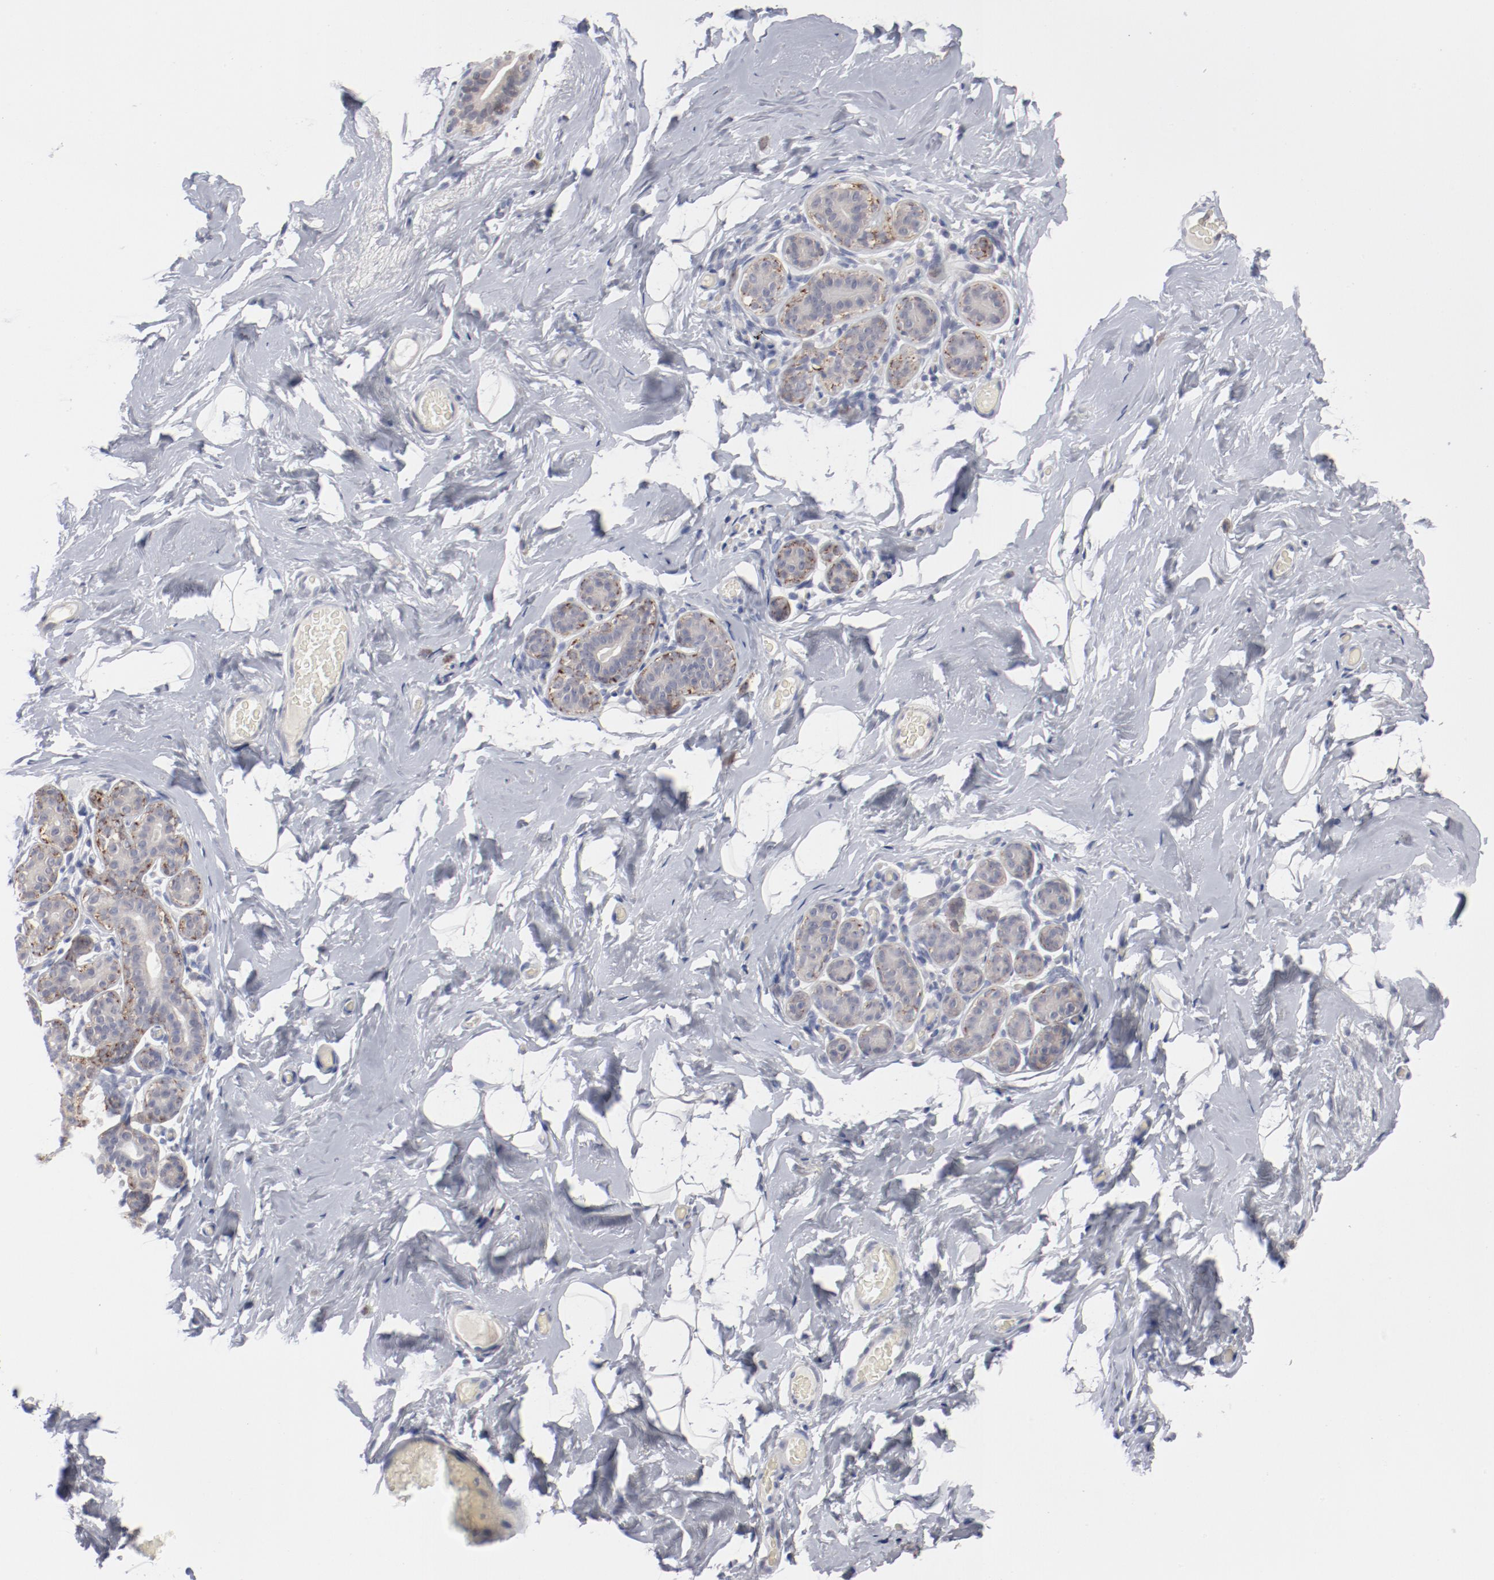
{"staining": {"intensity": "negative", "quantity": "none", "location": "none"}, "tissue": "breast", "cell_type": "Adipocytes", "image_type": "normal", "snomed": [{"axis": "morphology", "description": "Normal tissue, NOS"}, {"axis": "topography", "description": "Breast"}, {"axis": "topography", "description": "Soft tissue"}], "caption": "The immunohistochemistry photomicrograph has no significant staining in adipocytes of breast.", "gene": "SH3BGR", "patient": {"sex": "female", "age": 75}}